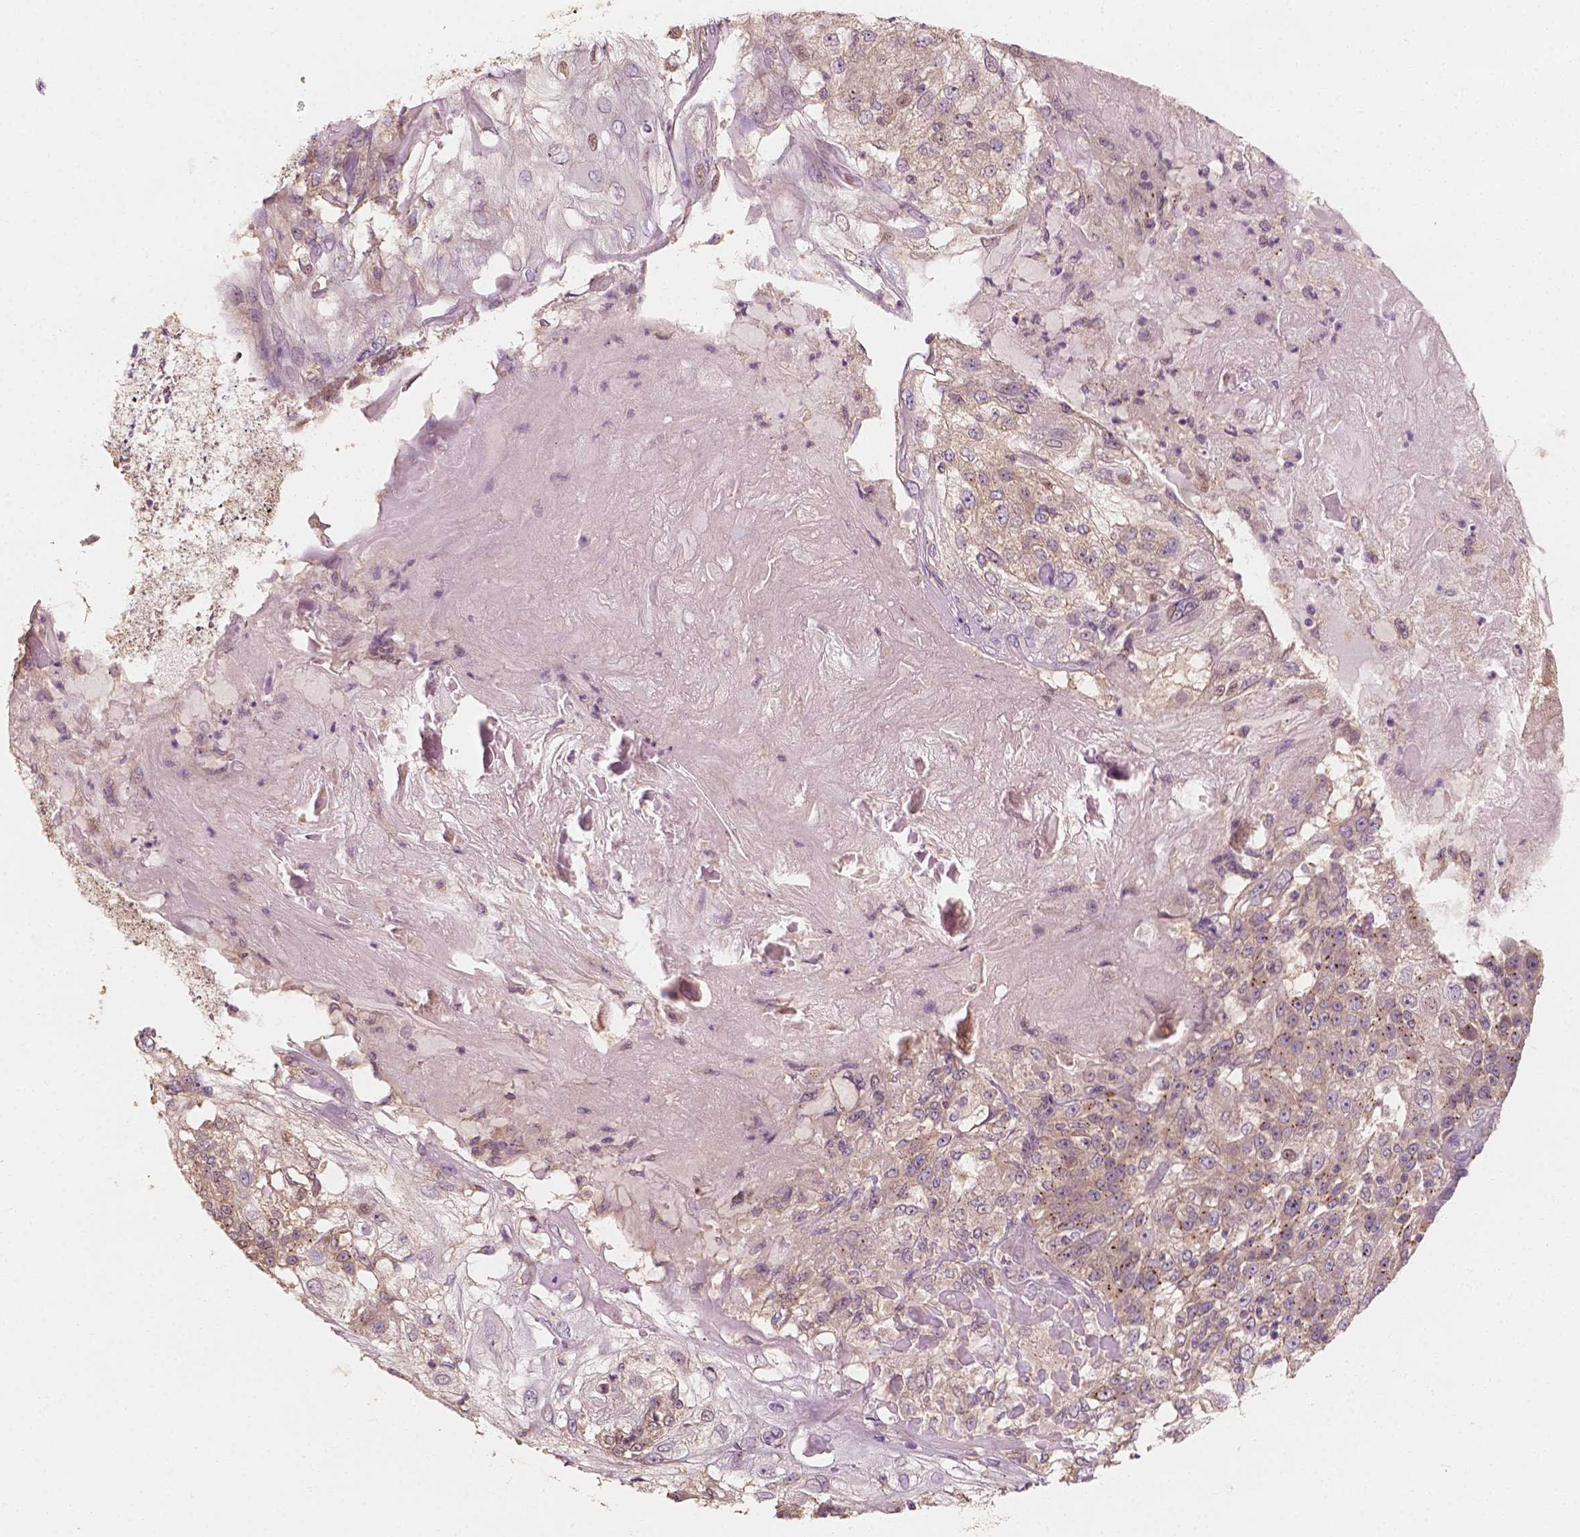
{"staining": {"intensity": "moderate", "quantity": "<25%", "location": "cytoplasmic/membranous"}, "tissue": "skin cancer", "cell_type": "Tumor cells", "image_type": "cancer", "snomed": [{"axis": "morphology", "description": "Normal tissue, NOS"}, {"axis": "morphology", "description": "Squamous cell carcinoma, NOS"}, {"axis": "topography", "description": "Skin"}], "caption": "IHC staining of skin squamous cell carcinoma, which shows low levels of moderate cytoplasmic/membranous staining in approximately <25% of tumor cells indicating moderate cytoplasmic/membranous protein staining. The staining was performed using DAB (brown) for protein detection and nuclei were counterstained in hematoxylin (blue).", "gene": "TBC1D17", "patient": {"sex": "female", "age": 83}}